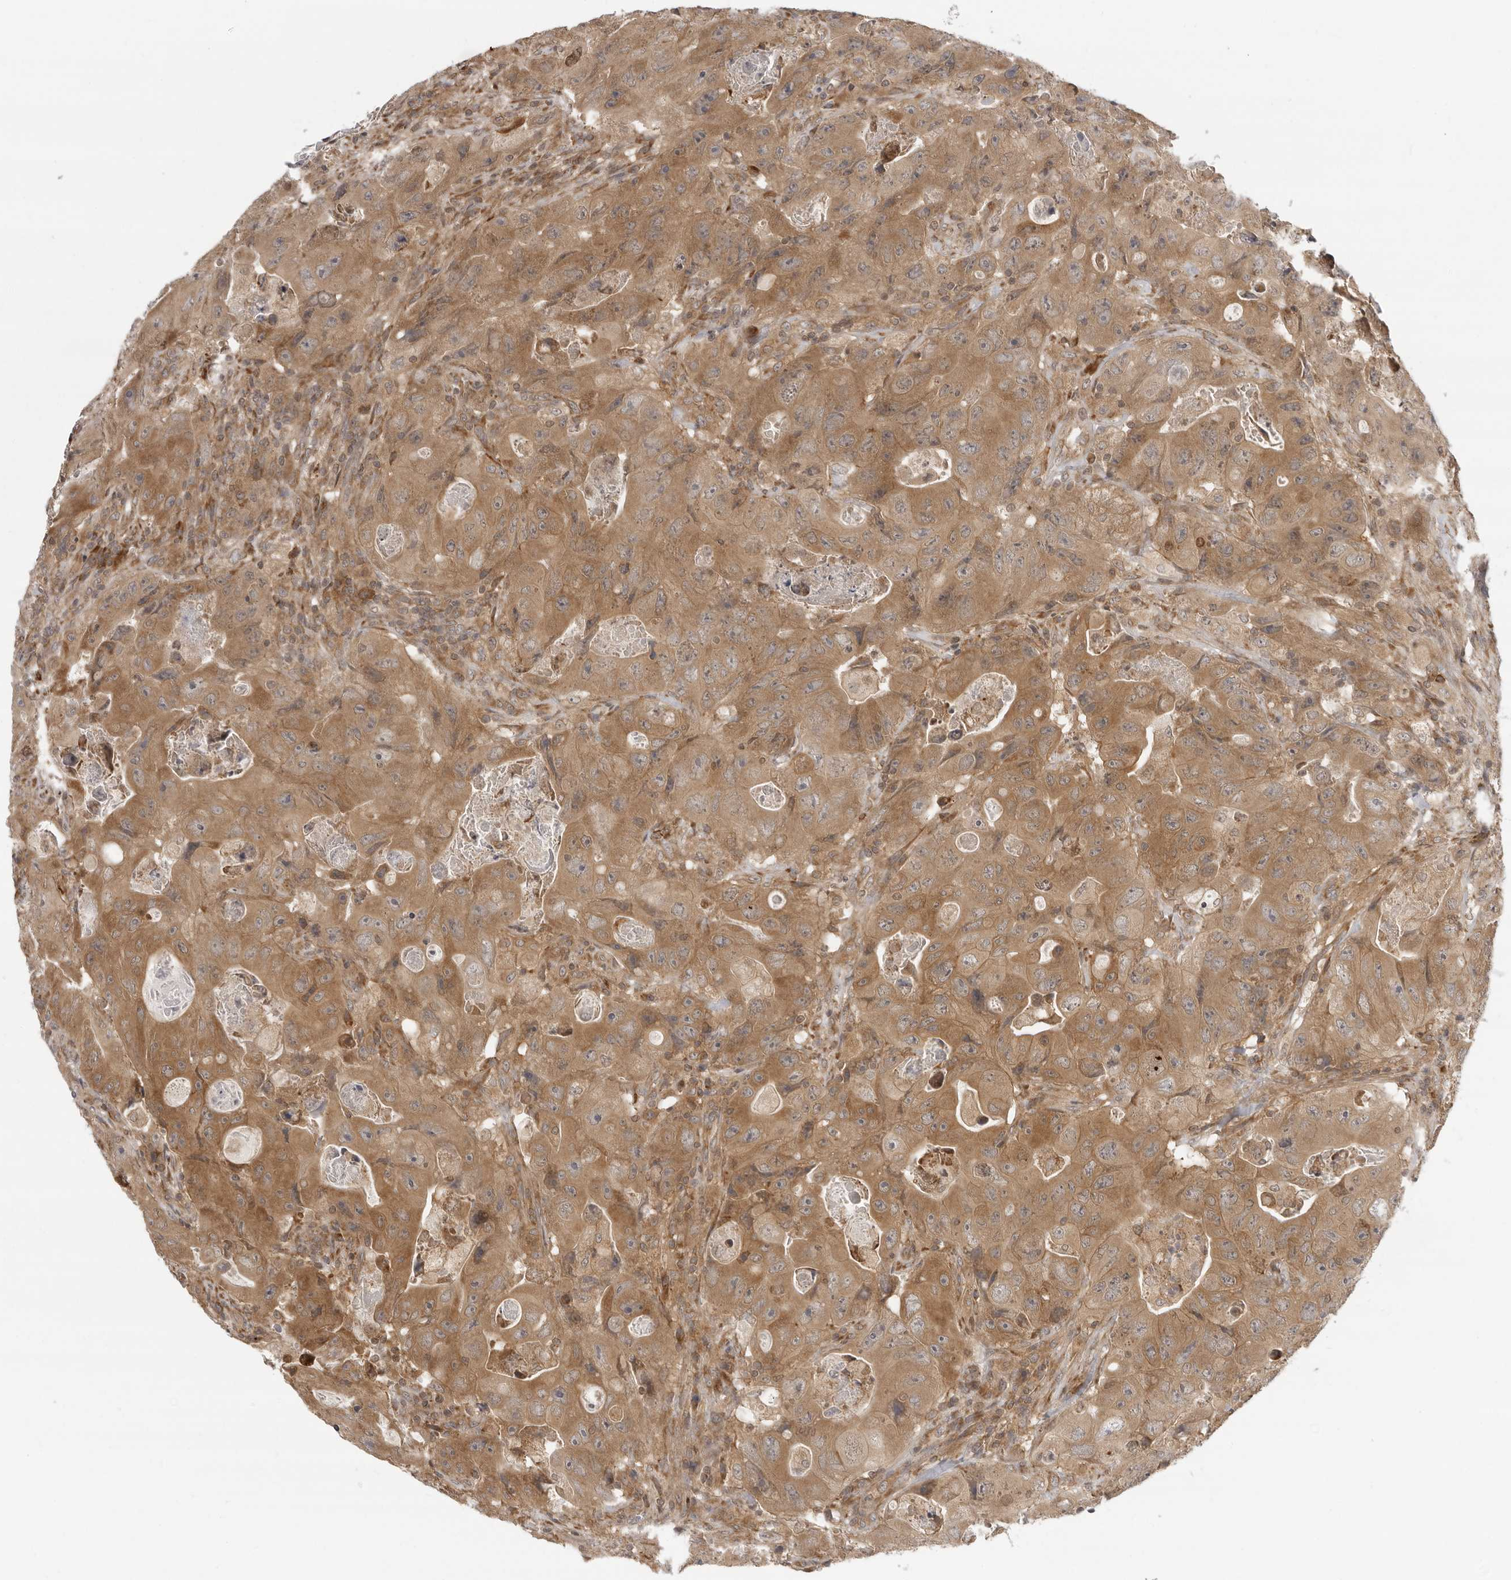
{"staining": {"intensity": "moderate", "quantity": ">75%", "location": "cytoplasmic/membranous"}, "tissue": "colorectal cancer", "cell_type": "Tumor cells", "image_type": "cancer", "snomed": [{"axis": "morphology", "description": "Adenocarcinoma, NOS"}, {"axis": "topography", "description": "Colon"}], "caption": "IHC (DAB) staining of human colorectal cancer (adenocarcinoma) demonstrates moderate cytoplasmic/membranous protein expression in about >75% of tumor cells. (brown staining indicates protein expression, while blue staining denotes nuclei).", "gene": "PRRC2A", "patient": {"sex": "female", "age": 46}}